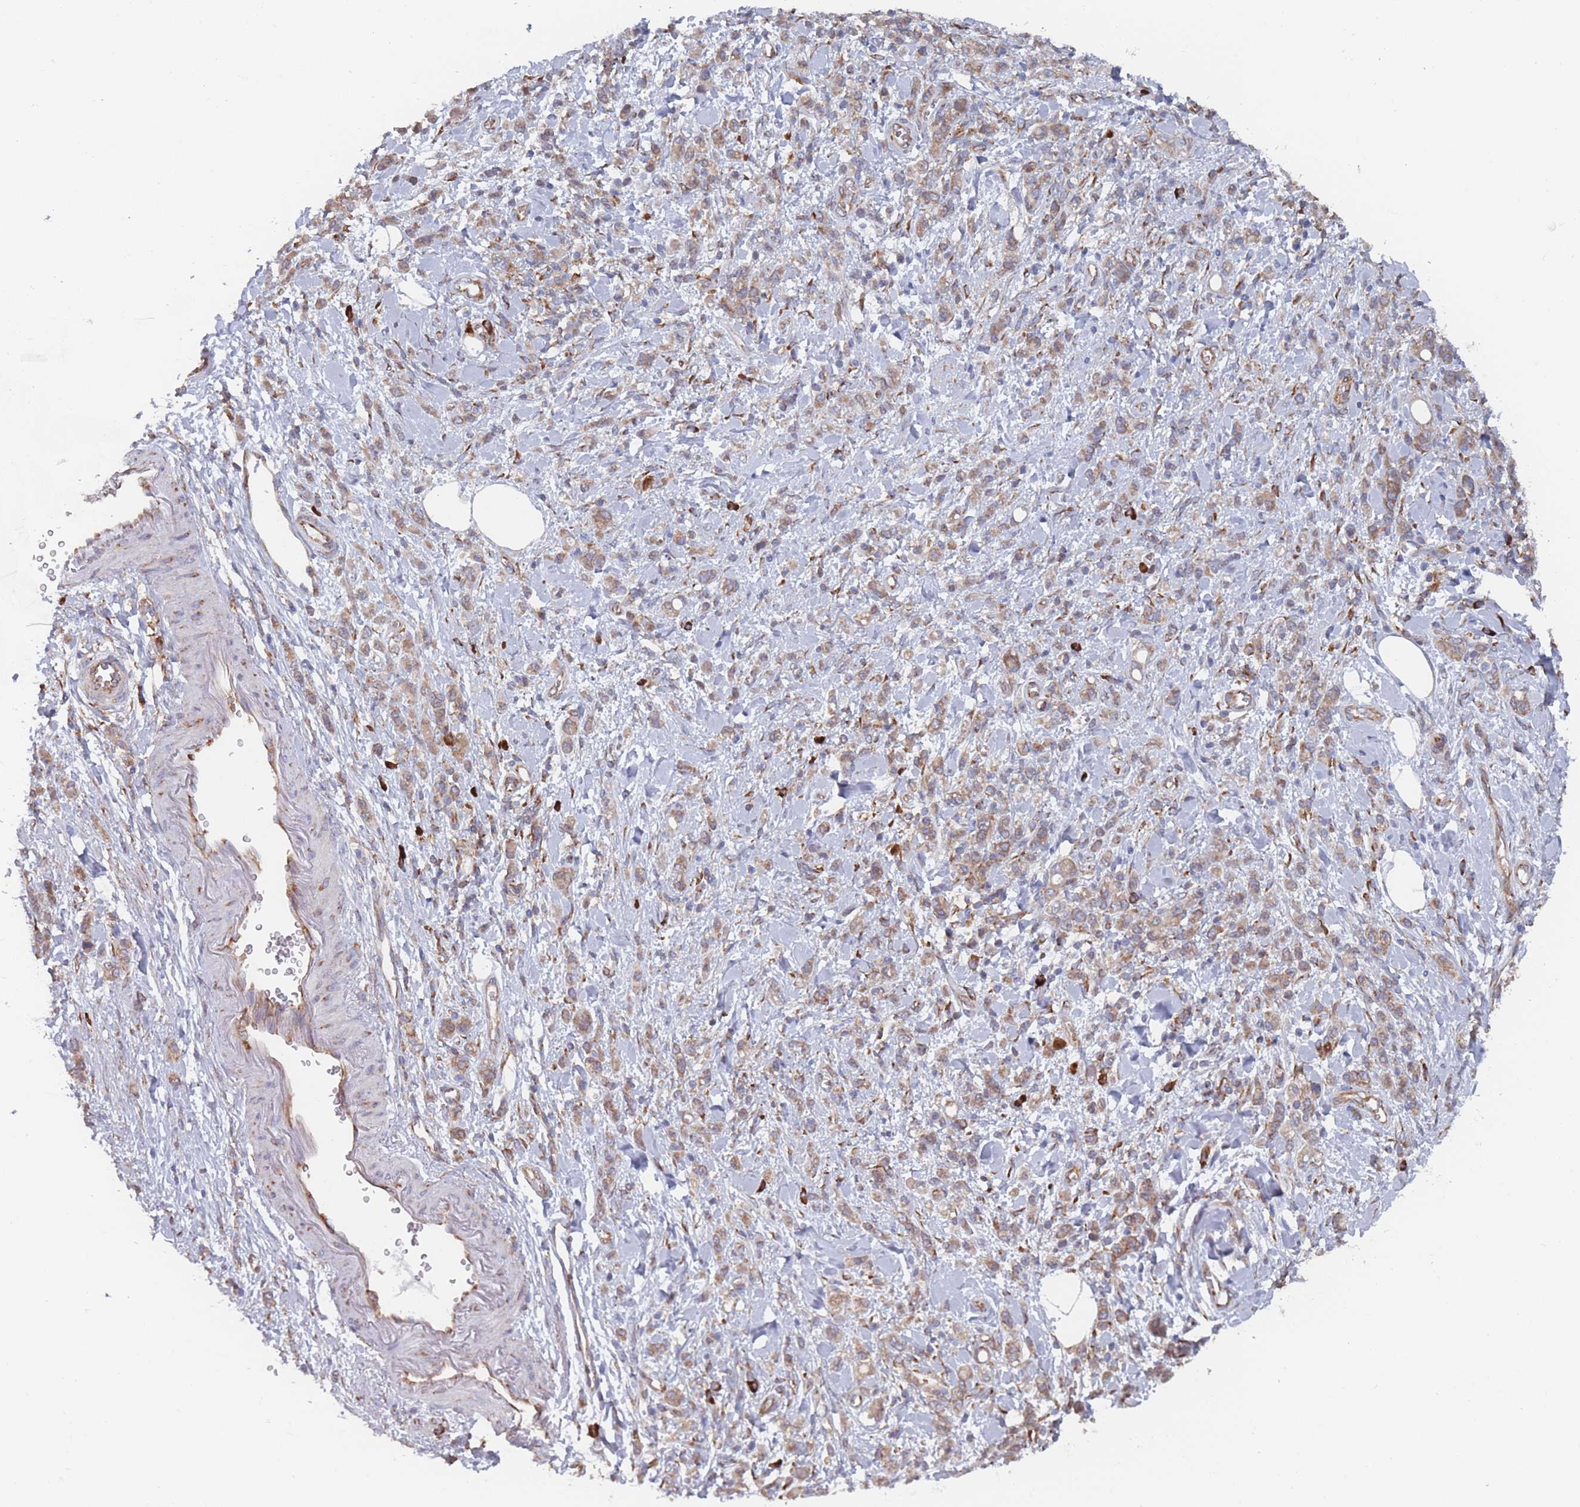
{"staining": {"intensity": "moderate", "quantity": ">75%", "location": "cytoplasmic/membranous"}, "tissue": "stomach cancer", "cell_type": "Tumor cells", "image_type": "cancer", "snomed": [{"axis": "morphology", "description": "Adenocarcinoma, NOS"}, {"axis": "topography", "description": "Stomach"}], "caption": "Protein analysis of stomach cancer (adenocarcinoma) tissue demonstrates moderate cytoplasmic/membranous positivity in about >75% of tumor cells. (brown staining indicates protein expression, while blue staining denotes nuclei).", "gene": "EEF1B2", "patient": {"sex": "male", "age": 77}}